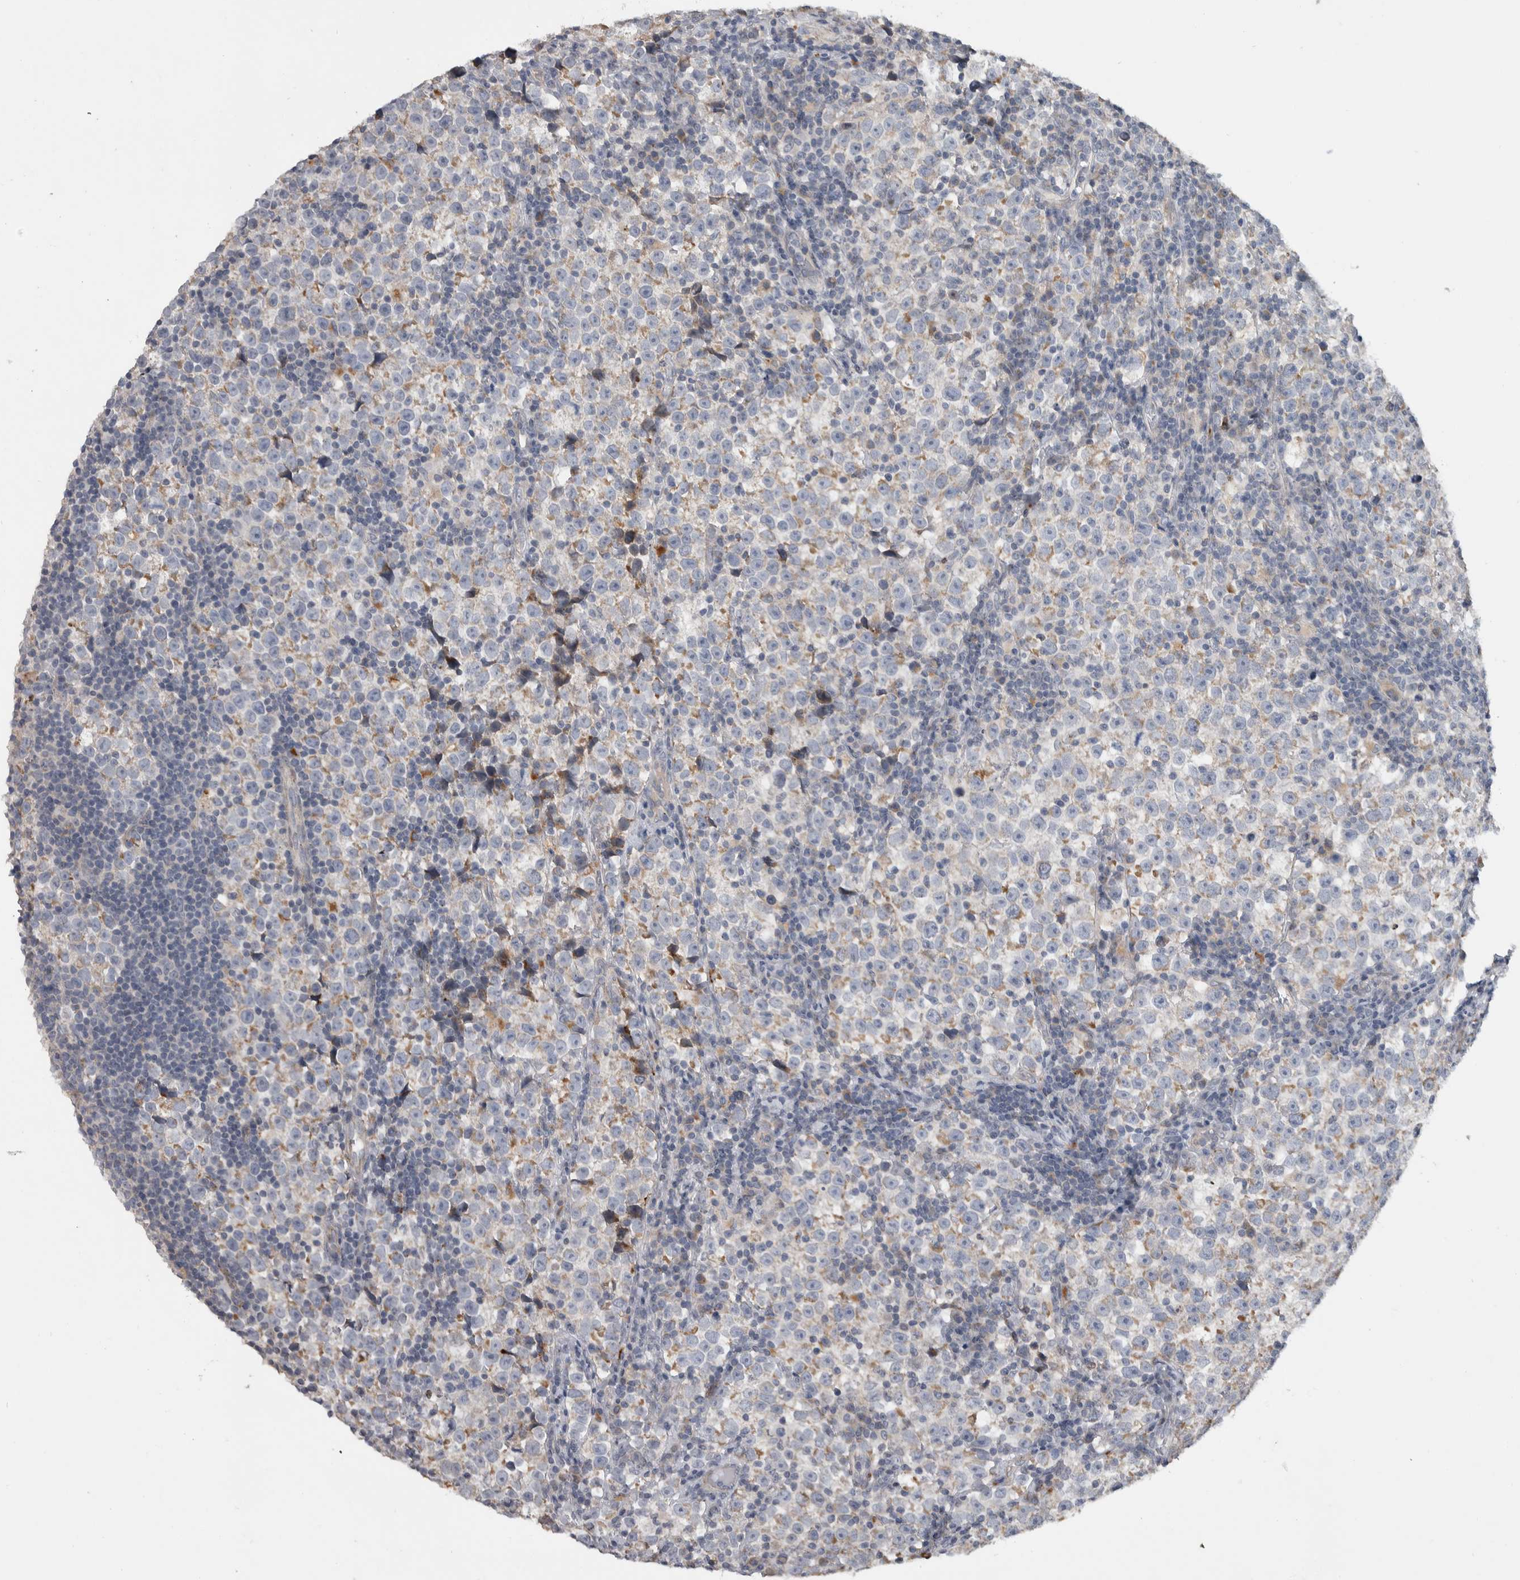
{"staining": {"intensity": "weak", "quantity": "25%-75%", "location": "cytoplasmic/membranous"}, "tissue": "testis cancer", "cell_type": "Tumor cells", "image_type": "cancer", "snomed": [{"axis": "morphology", "description": "Normal tissue, NOS"}, {"axis": "morphology", "description": "Seminoma, NOS"}, {"axis": "topography", "description": "Testis"}], "caption": "Immunohistochemistry histopathology image of neoplastic tissue: testis cancer (seminoma) stained using immunohistochemistry exhibits low levels of weak protein expression localized specifically in the cytoplasmic/membranous of tumor cells, appearing as a cytoplasmic/membranous brown color.", "gene": "FAM83G", "patient": {"sex": "male", "age": 43}}